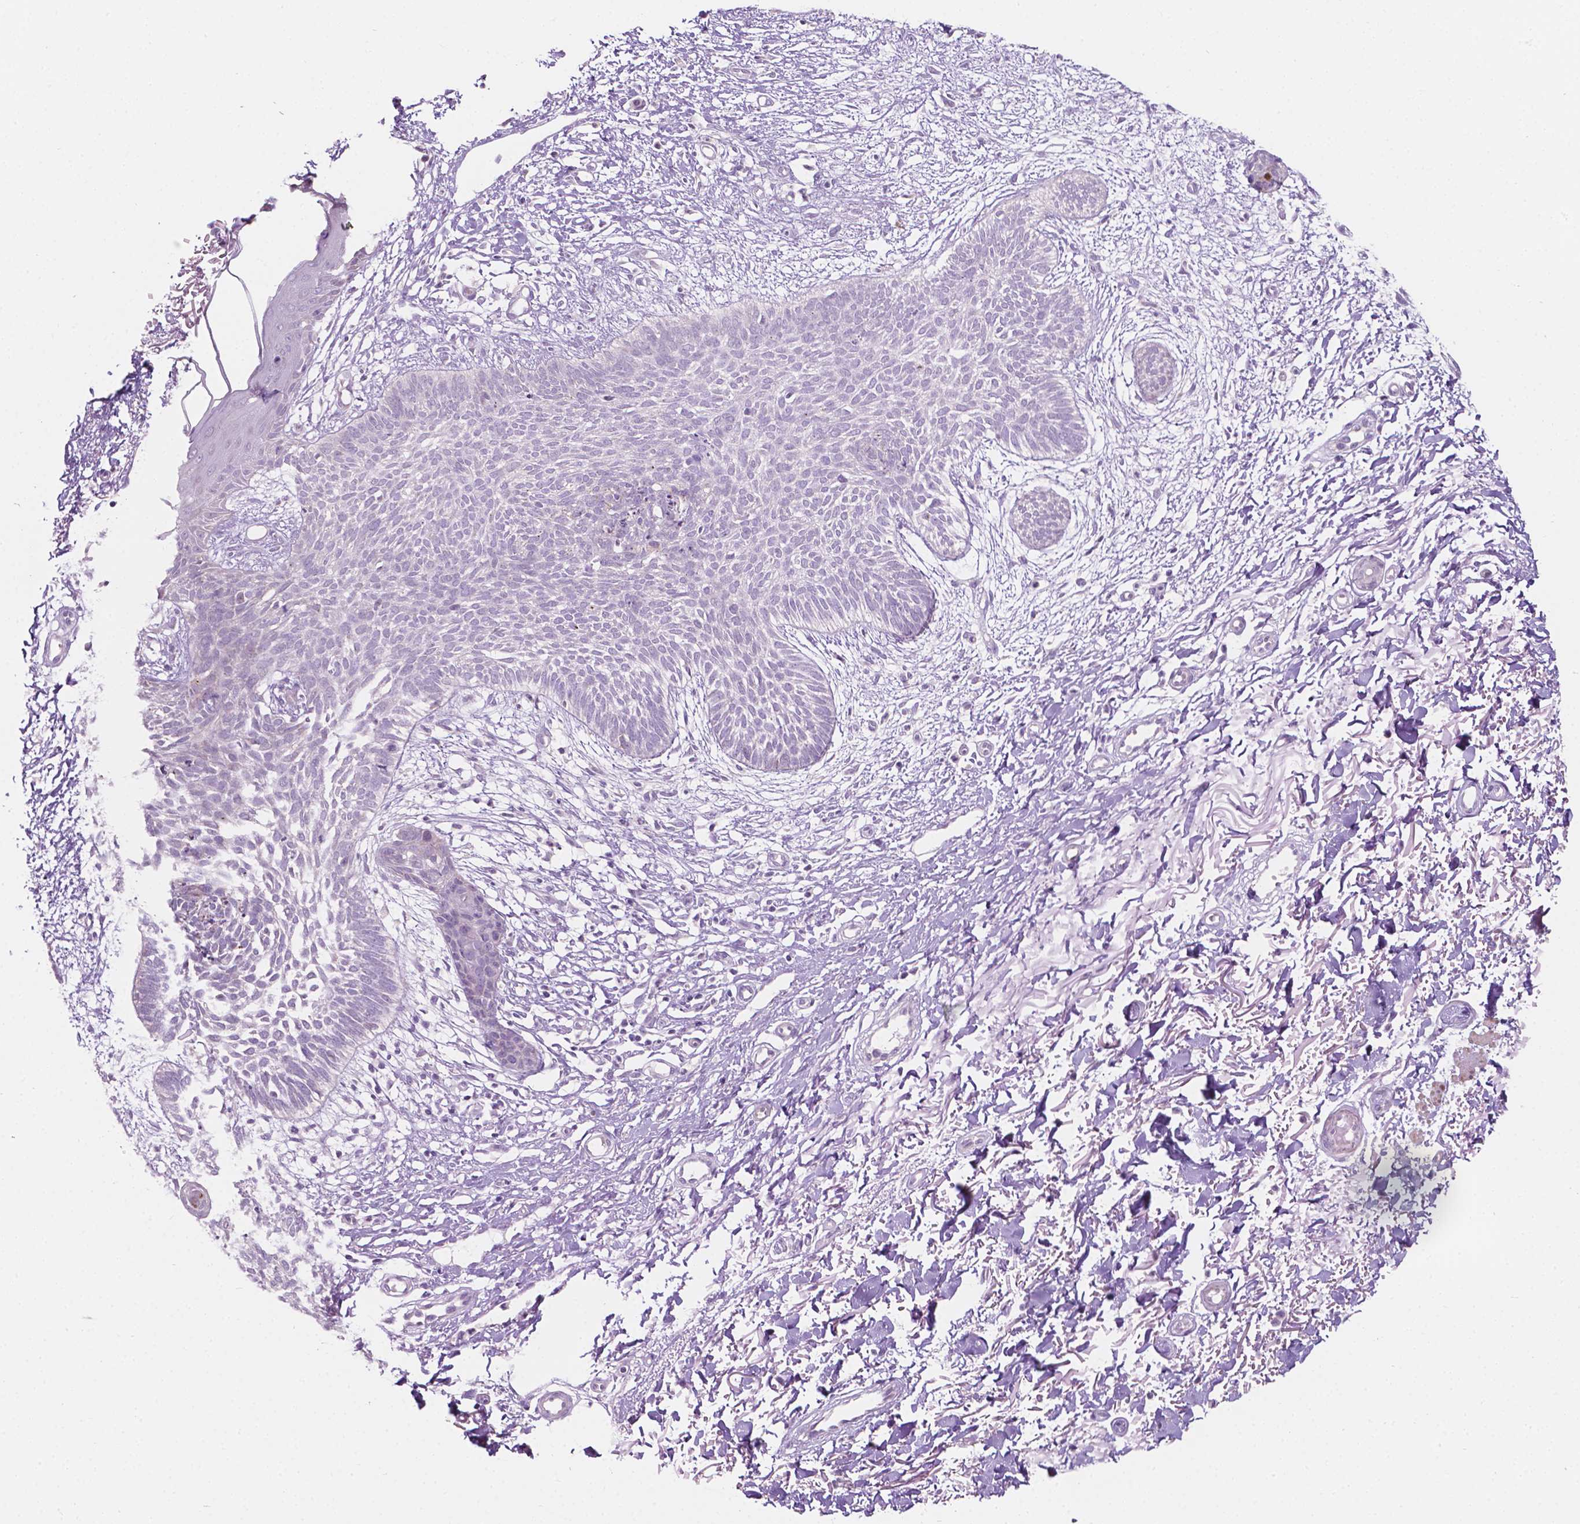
{"staining": {"intensity": "negative", "quantity": "none", "location": "none"}, "tissue": "skin cancer", "cell_type": "Tumor cells", "image_type": "cancer", "snomed": [{"axis": "morphology", "description": "Basal cell carcinoma"}, {"axis": "topography", "description": "Skin"}], "caption": "Protein analysis of skin cancer displays no significant expression in tumor cells.", "gene": "NOS1AP", "patient": {"sex": "female", "age": 84}}